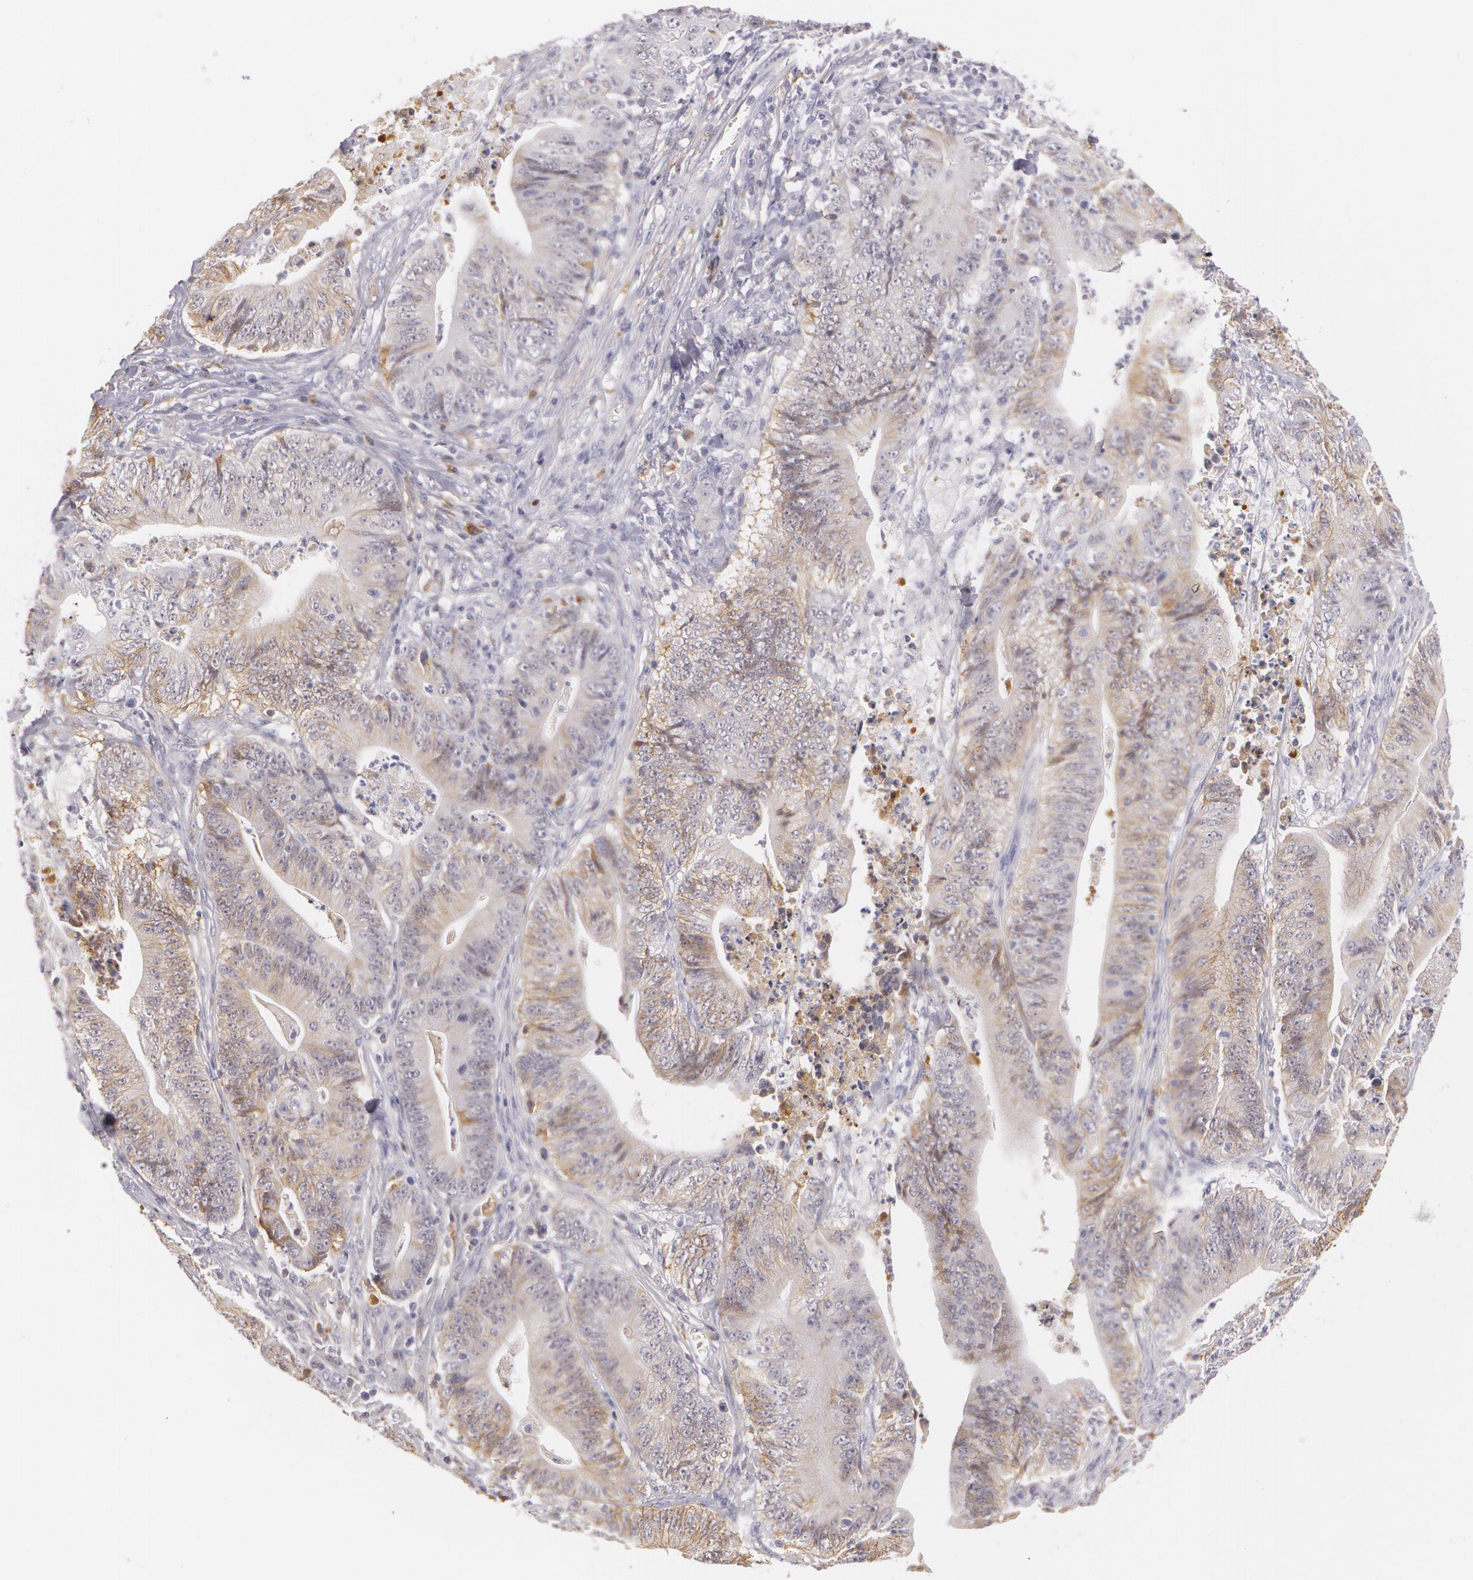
{"staining": {"intensity": "weak", "quantity": "<25%", "location": "cytoplasmic/membranous"}, "tissue": "stomach cancer", "cell_type": "Tumor cells", "image_type": "cancer", "snomed": [{"axis": "morphology", "description": "Adenocarcinoma, NOS"}, {"axis": "topography", "description": "Stomach, lower"}], "caption": "High power microscopy micrograph of an IHC micrograph of stomach cancer (adenocarcinoma), revealing no significant staining in tumor cells.", "gene": "LBP", "patient": {"sex": "female", "age": 86}}